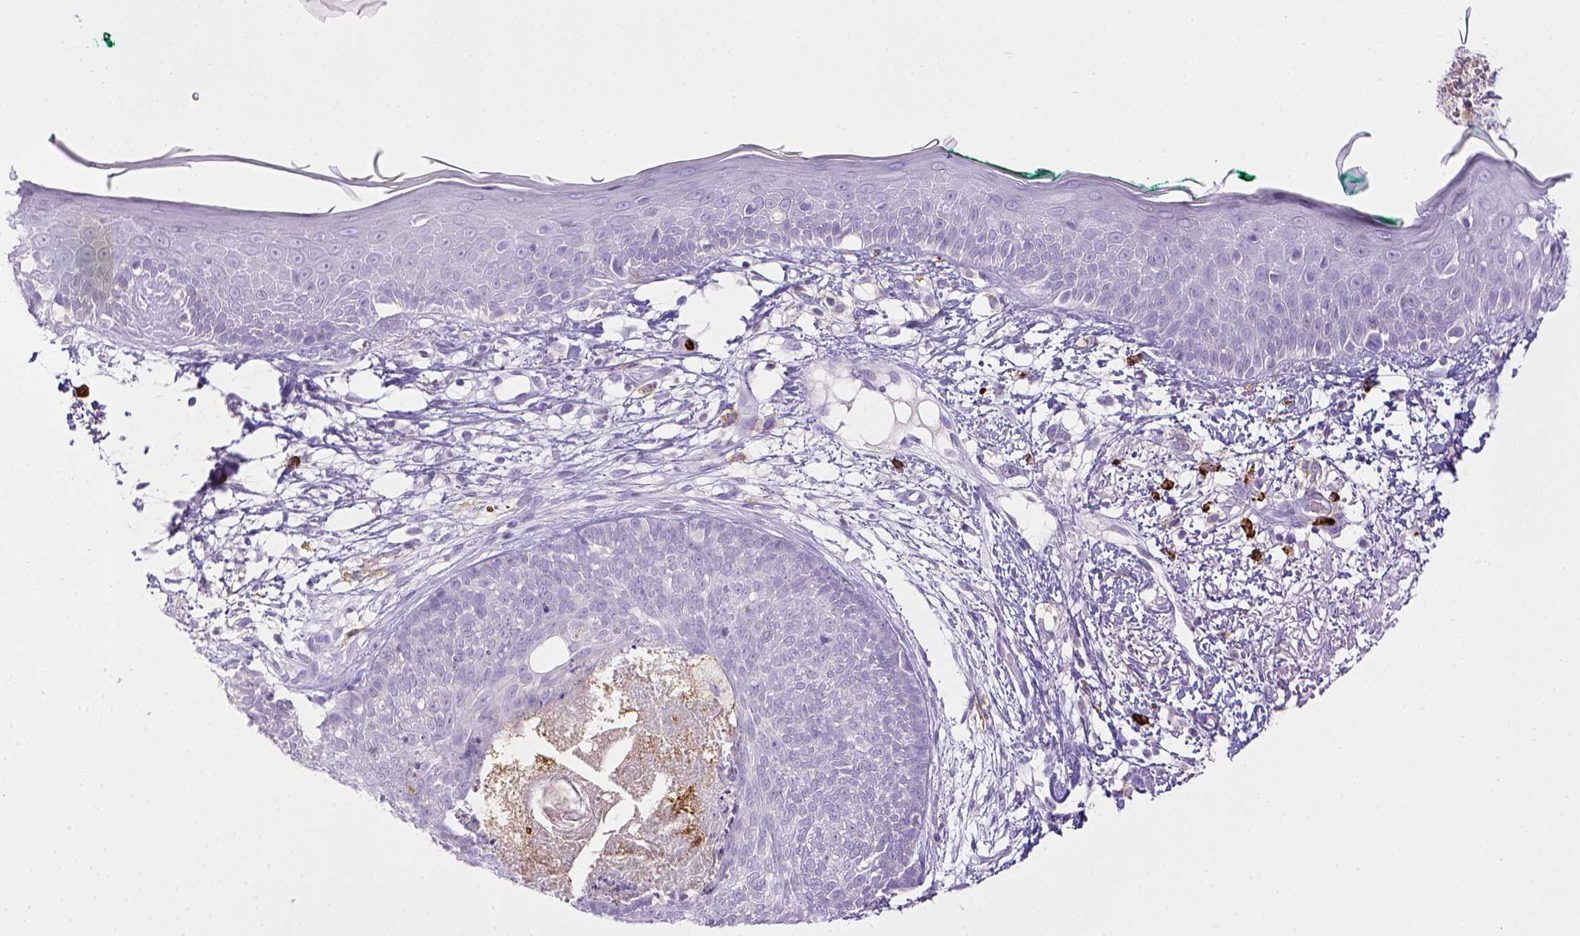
{"staining": {"intensity": "negative", "quantity": "none", "location": "none"}, "tissue": "skin cancer", "cell_type": "Tumor cells", "image_type": "cancer", "snomed": [{"axis": "morphology", "description": "Normal tissue, NOS"}, {"axis": "morphology", "description": "Basal cell carcinoma"}, {"axis": "topography", "description": "Skin"}], "caption": "This is a image of immunohistochemistry staining of skin cancer, which shows no expression in tumor cells. (DAB immunohistochemistry, high magnification).", "gene": "ITGAM", "patient": {"sex": "male", "age": 84}}